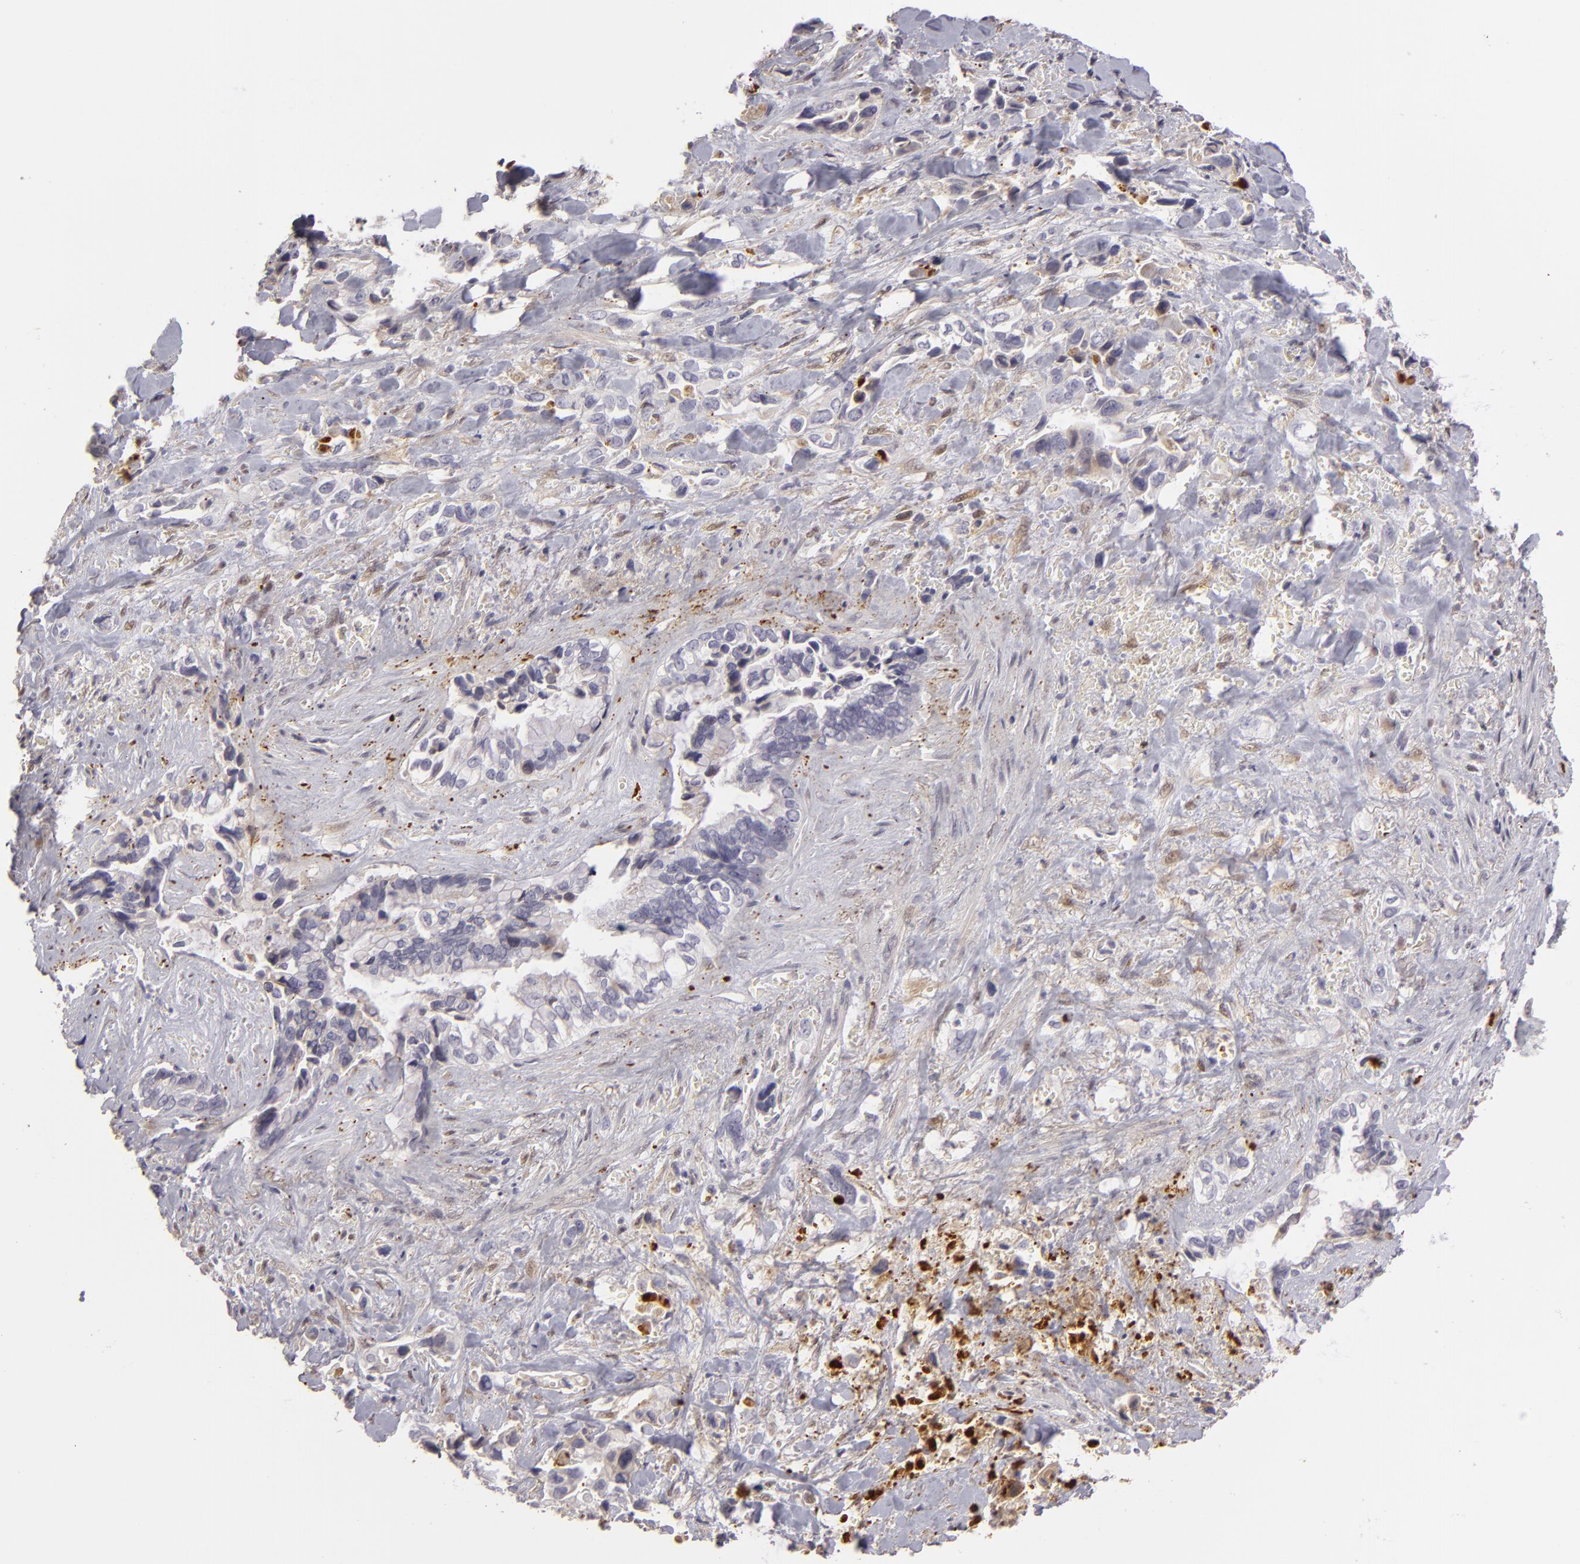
{"staining": {"intensity": "negative", "quantity": "none", "location": "none"}, "tissue": "pancreatic cancer", "cell_type": "Tumor cells", "image_type": "cancer", "snomed": [{"axis": "morphology", "description": "Adenocarcinoma, NOS"}, {"axis": "topography", "description": "Pancreas"}], "caption": "The immunohistochemistry (IHC) photomicrograph has no significant positivity in tumor cells of adenocarcinoma (pancreatic) tissue.", "gene": "EFS", "patient": {"sex": "male", "age": 69}}